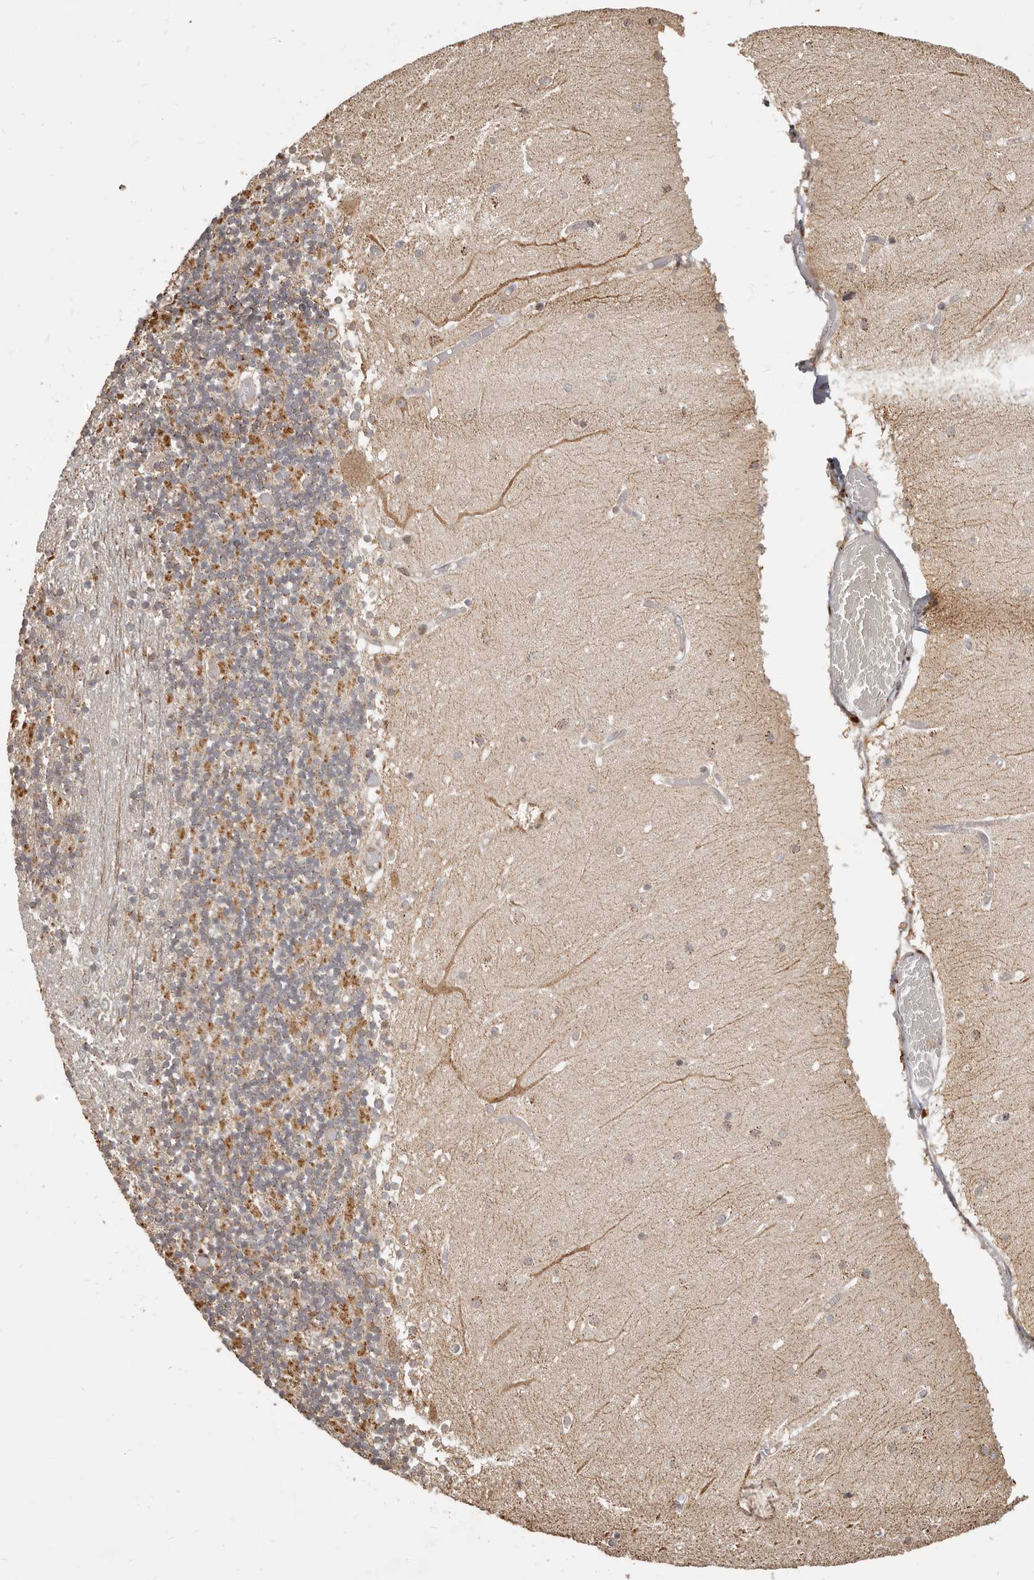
{"staining": {"intensity": "negative", "quantity": "none", "location": "none"}, "tissue": "cerebellum", "cell_type": "Cells in granular layer", "image_type": "normal", "snomed": [{"axis": "morphology", "description": "Normal tissue, NOS"}, {"axis": "topography", "description": "Cerebellum"}], "caption": "Immunohistochemical staining of benign human cerebellum shows no significant staining in cells in granular layer.", "gene": "TRIM4", "patient": {"sex": "female", "age": 28}}